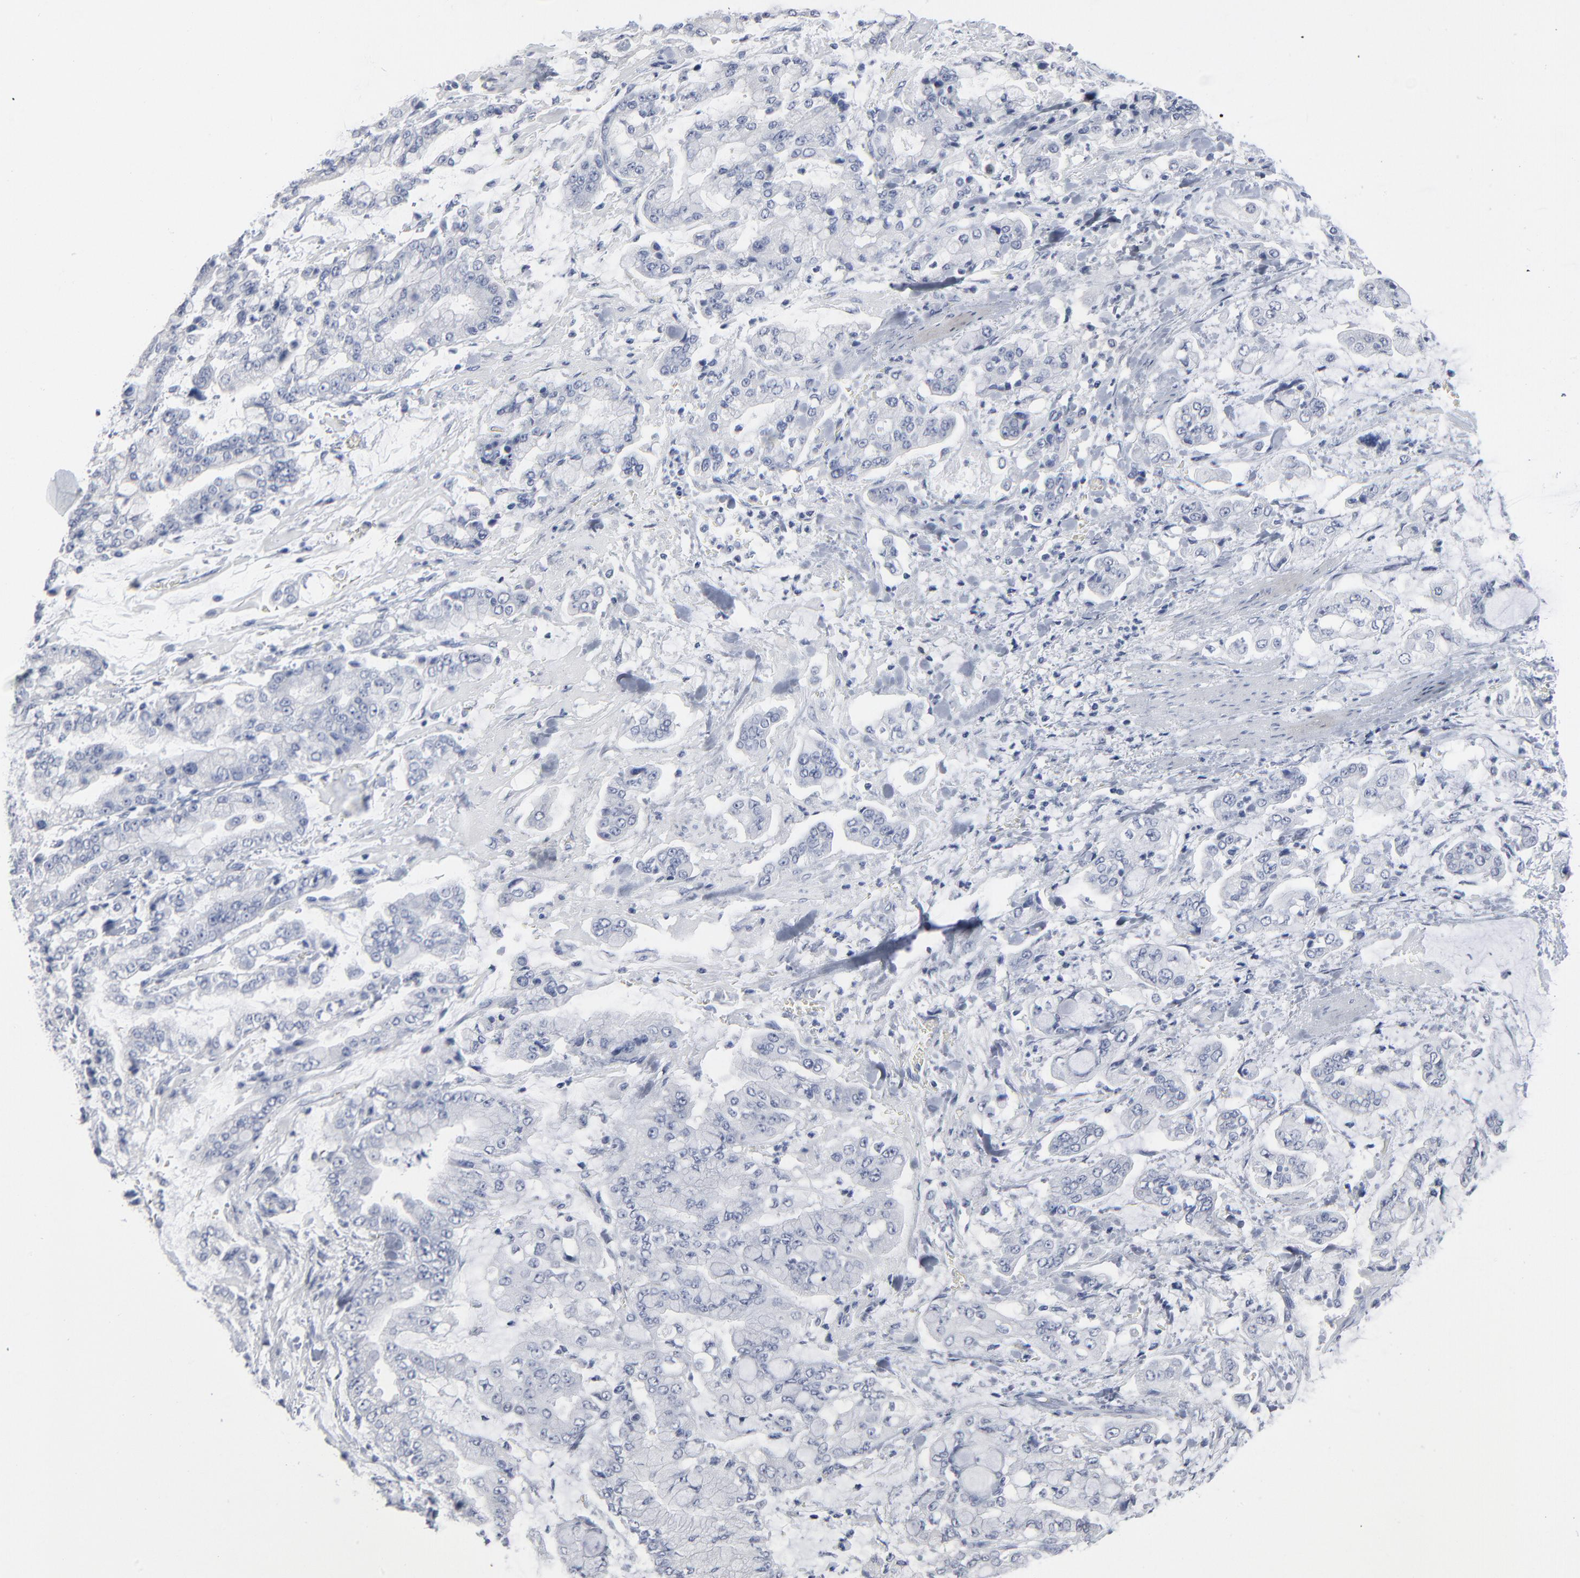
{"staining": {"intensity": "negative", "quantity": "none", "location": "none"}, "tissue": "stomach cancer", "cell_type": "Tumor cells", "image_type": "cancer", "snomed": [{"axis": "morphology", "description": "Normal tissue, NOS"}, {"axis": "morphology", "description": "Adenocarcinoma, NOS"}, {"axis": "topography", "description": "Stomach, upper"}, {"axis": "topography", "description": "Stomach"}], "caption": "Human stomach cancer (adenocarcinoma) stained for a protein using IHC reveals no expression in tumor cells.", "gene": "PAGE1", "patient": {"sex": "male", "age": 76}}